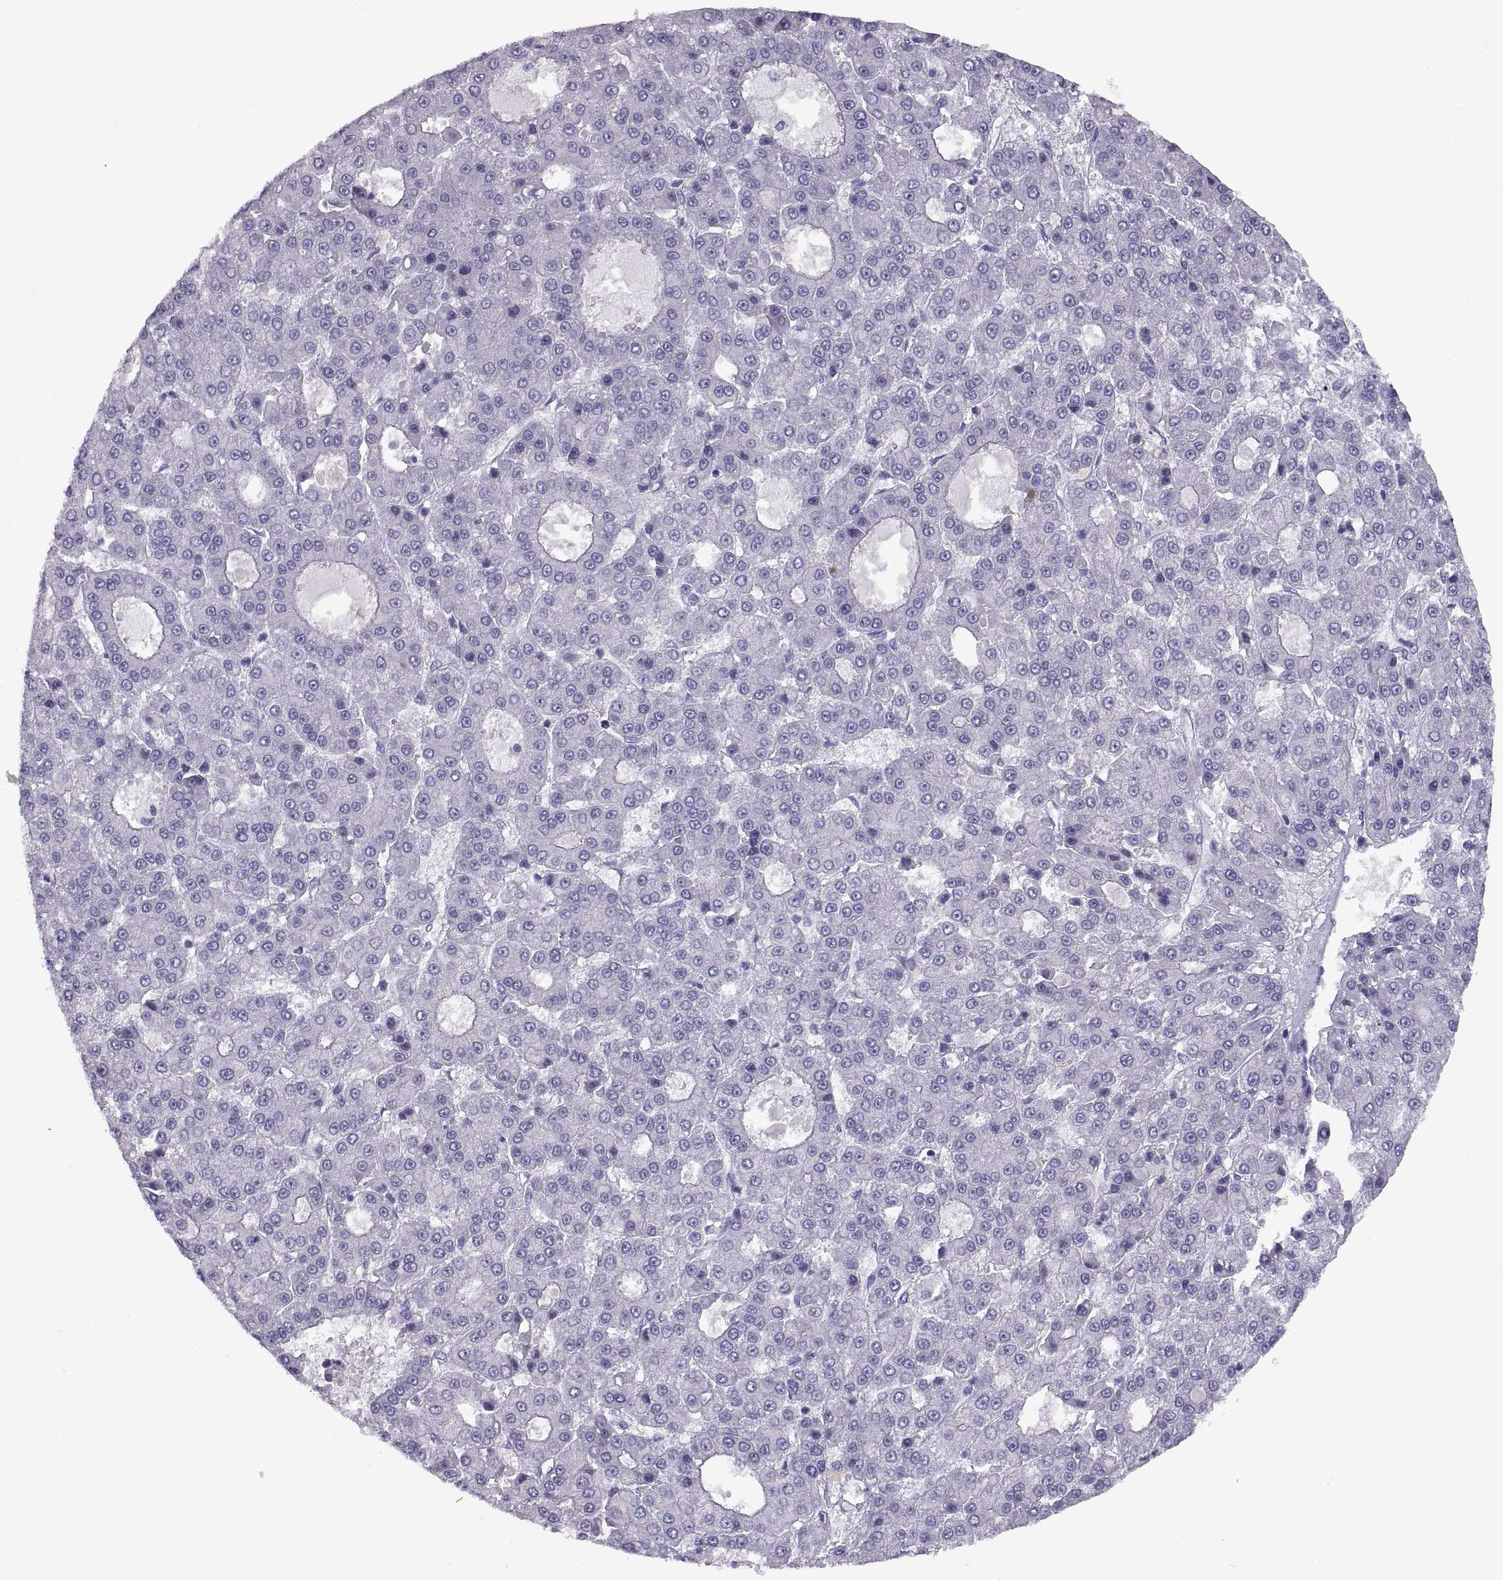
{"staining": {"intensity": "negative", "quantity": "none", "location": "none"}, "tissue": "liver cancer", "cell_type": "Tumor cells", "image_type": "cancer", "snomed": [{"axis": "morphology", "description": "Carcinoma, Hepatocellular, NOS"}, {"axis": "topography", "description": "Liver"}], "caption": "Protein analysis of liver hepatocellular carcinoma shows no significant positivity in tumor cells. Nuclei are stained in blue.", "gene": "RGS20", "patient": {"sex": "male", "age": 70}}